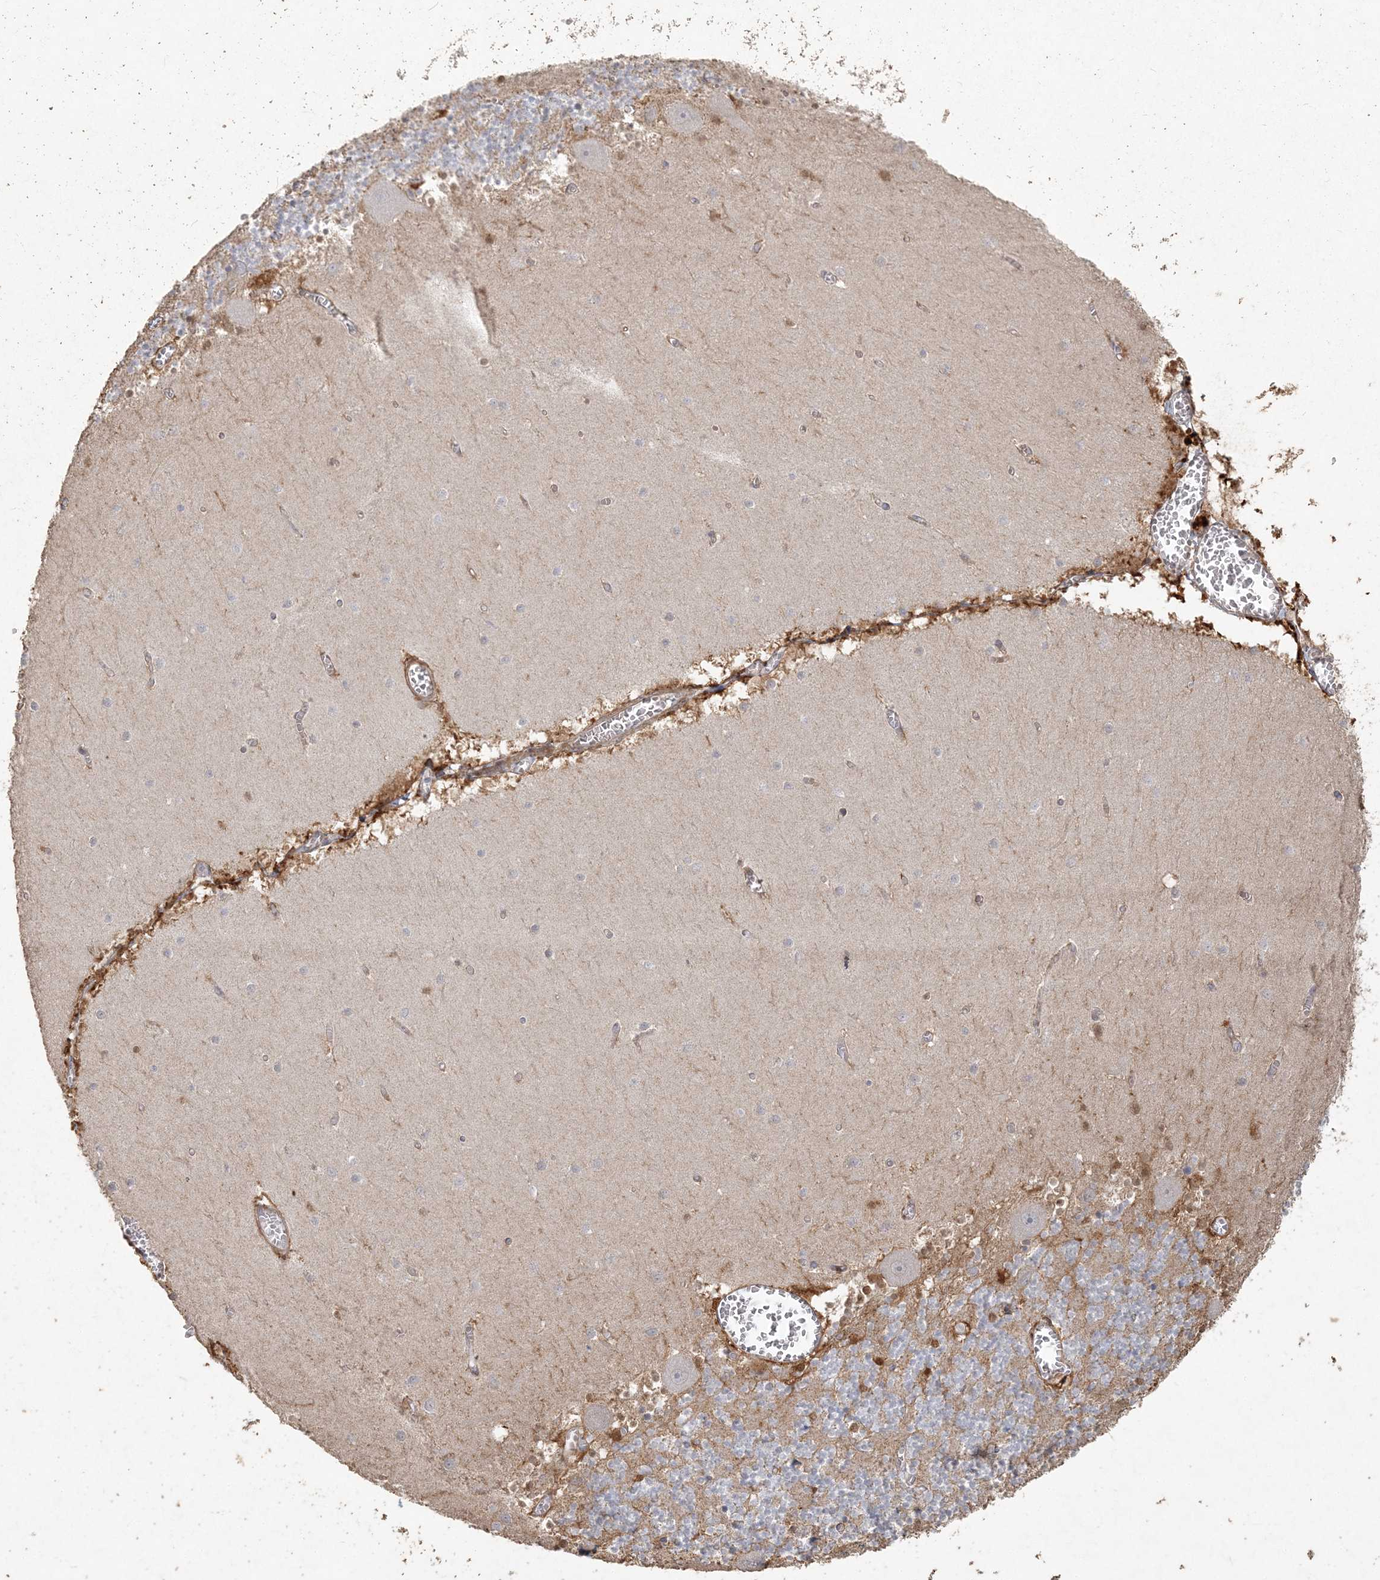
{"staining": {"intensity": "weak", "quantity": ">75%", "location": "cytoplasmic/membranous"}, "tissue": "cerebellum", "cell_type": "Cells in granular layer", "image_type": "normal", "snomed": [{"axis": "morphology", "description": "Normal tissue, NOS"}, {"axis": "topography", "description": "Cerebellum"}], "caption": "Normal cerebellum demonstrates weak cytoplasmic/membranous expression in about >75% of cells in granular layer.", "gene": "RNF145", "patient": {"sex": "female", "age": 28}}